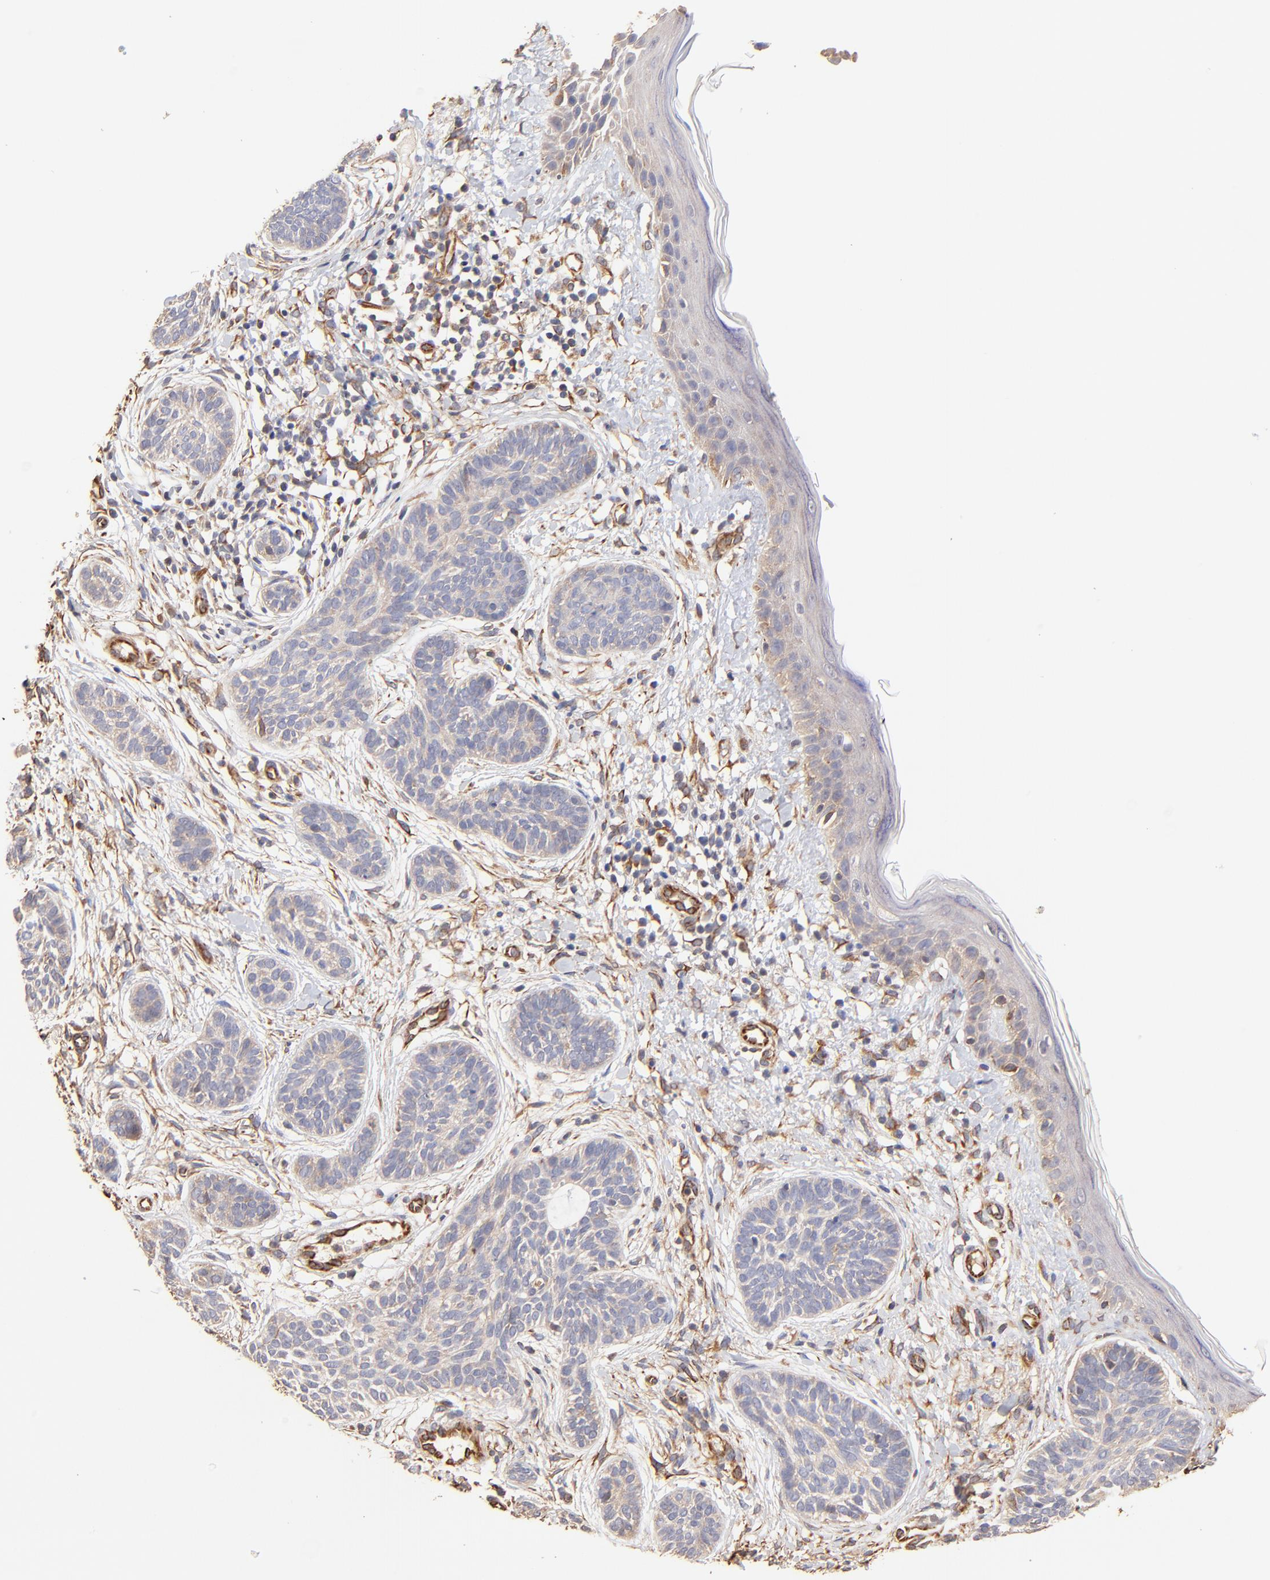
{"staining": {"intensity": "weak", "quantity": ">75%", "location": "cytoplasmic/membranous"}, "tissue": "skin cancer", "cell_type": "Tumor cells", "image_type": "cancer", "snomed": [{"axis": "morphology", "description": "Normal tissue, NOS"}, {"axis": "morphology", "description": "Basal cell carcinoma"}, {"axis": "topography", "description": "Skin"}], "caption": "Skin cancer (basal cell carcinoma) was stained to show a protein in brown. There is low levels of weak cytoplasmic/membranous positivity in approximately >75% of tumor cells. Using DAB (brown) and hematoxylin (blue) stains, captured at high magnification using brightfield microscopy.", "gene": "TNFAIP3", "patient": {"sex": "male", "age": 63}}